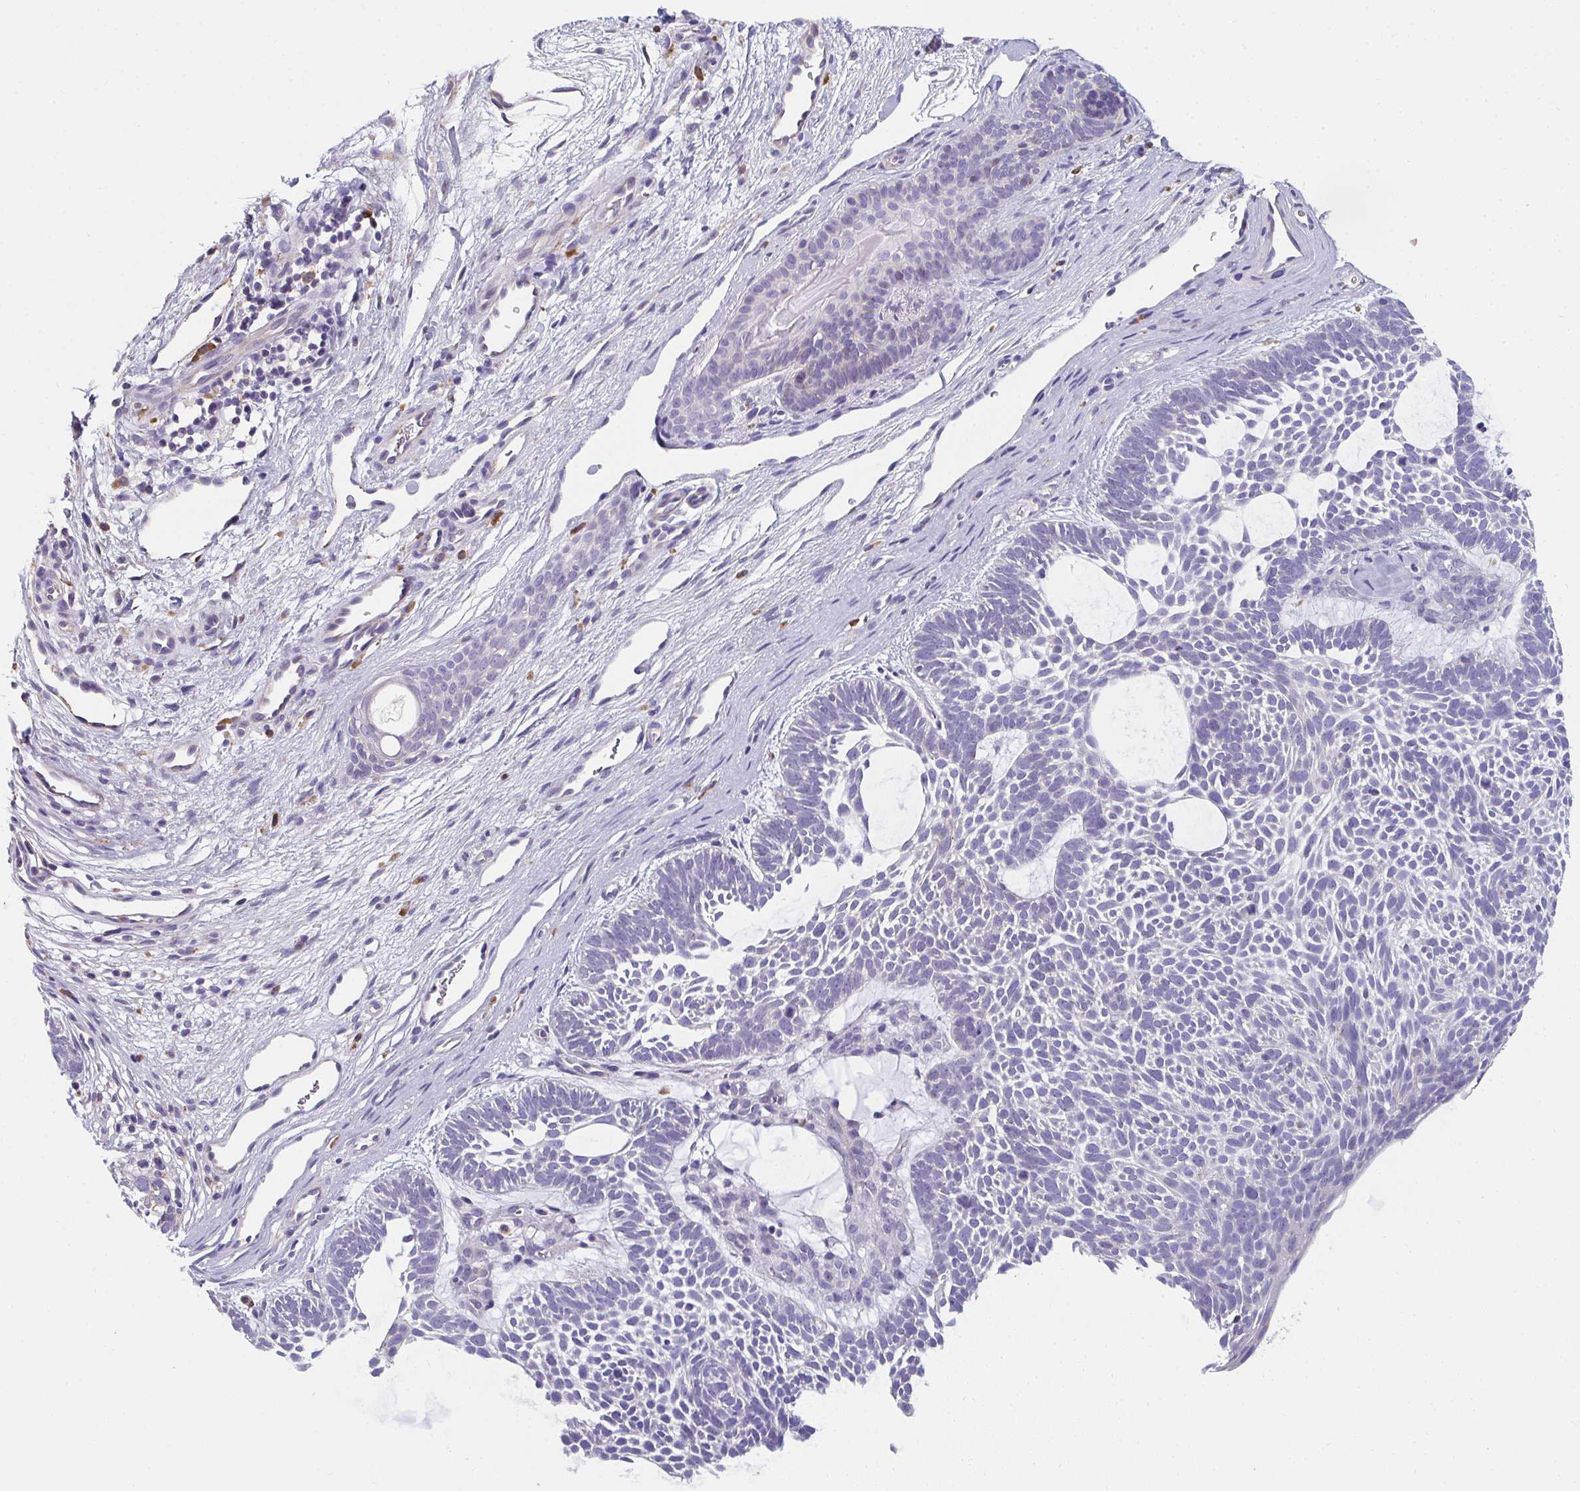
{"staining": {"intensity": "negative", "quantity": "none", "location": "none"}, "tissue": "skin cancer", "cell_type": "Tumor cells", "image_type": "cancer", "snomed": [{"axis": "morphology", "description": "Basal cell carcinoma"}, {"axis": "topography", "description": "Skin"}, {"axis": "topography", "description": "Skin of face"}], "caption": "Image shows no significant protein staining in tumor cells of skin cancer (basal cell carcinoma).", "gene": "EIF1AD", "patient": {"sex": "male", "age": 83}}